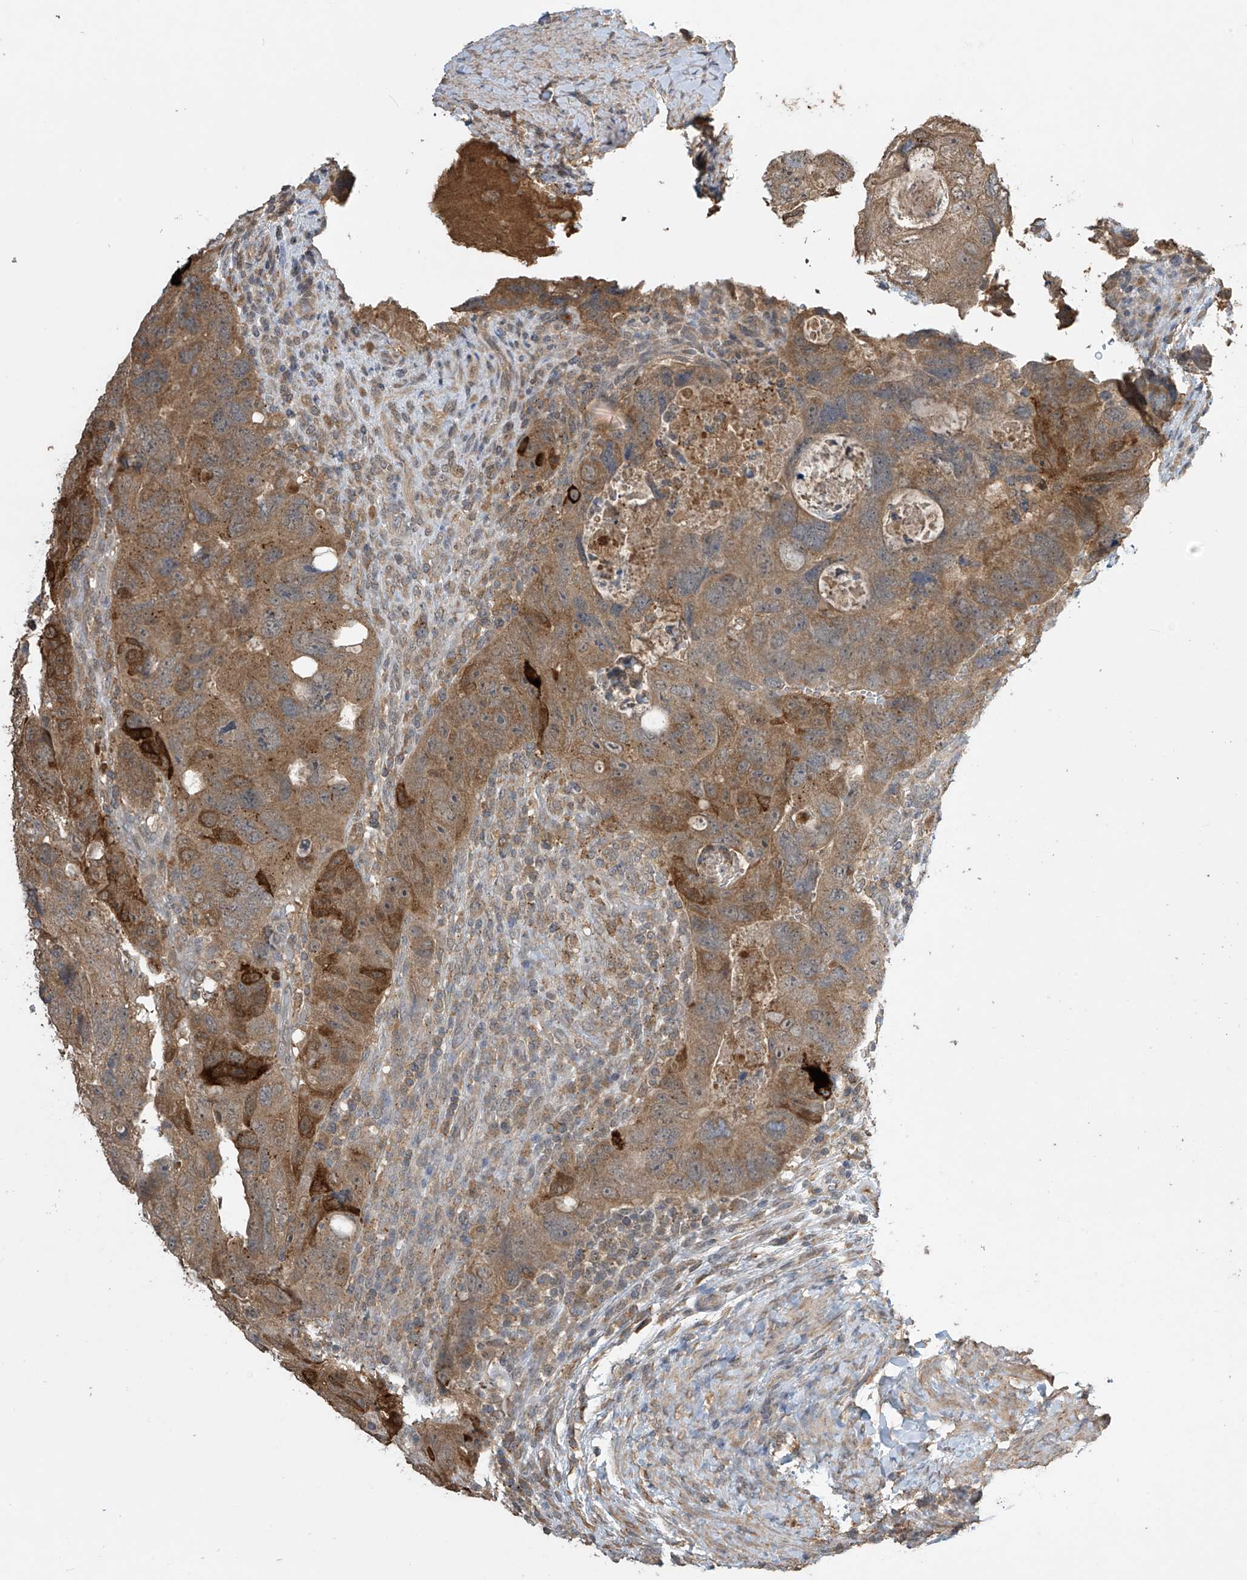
{"staining": {"intensity": "moderate", "quantity": ">75%", "location": "cytoplasmic/membranous"}, "tissue": "colorectal cancer", "cell_type": "Tumor cells", "image_type": "cancer", "snomed": [{"axis": "morphology", "description": "Adenocarcinoma, NOS"}, {"axis": "topography", "description": "Rectum"}], "caption": "Human colorectal cancer (adenocarcinoma) stained with a protein marker displays moderate staining in tumor cells.", "gene": "SLFN14", "patient": {"sex": "male", "age": 59}}